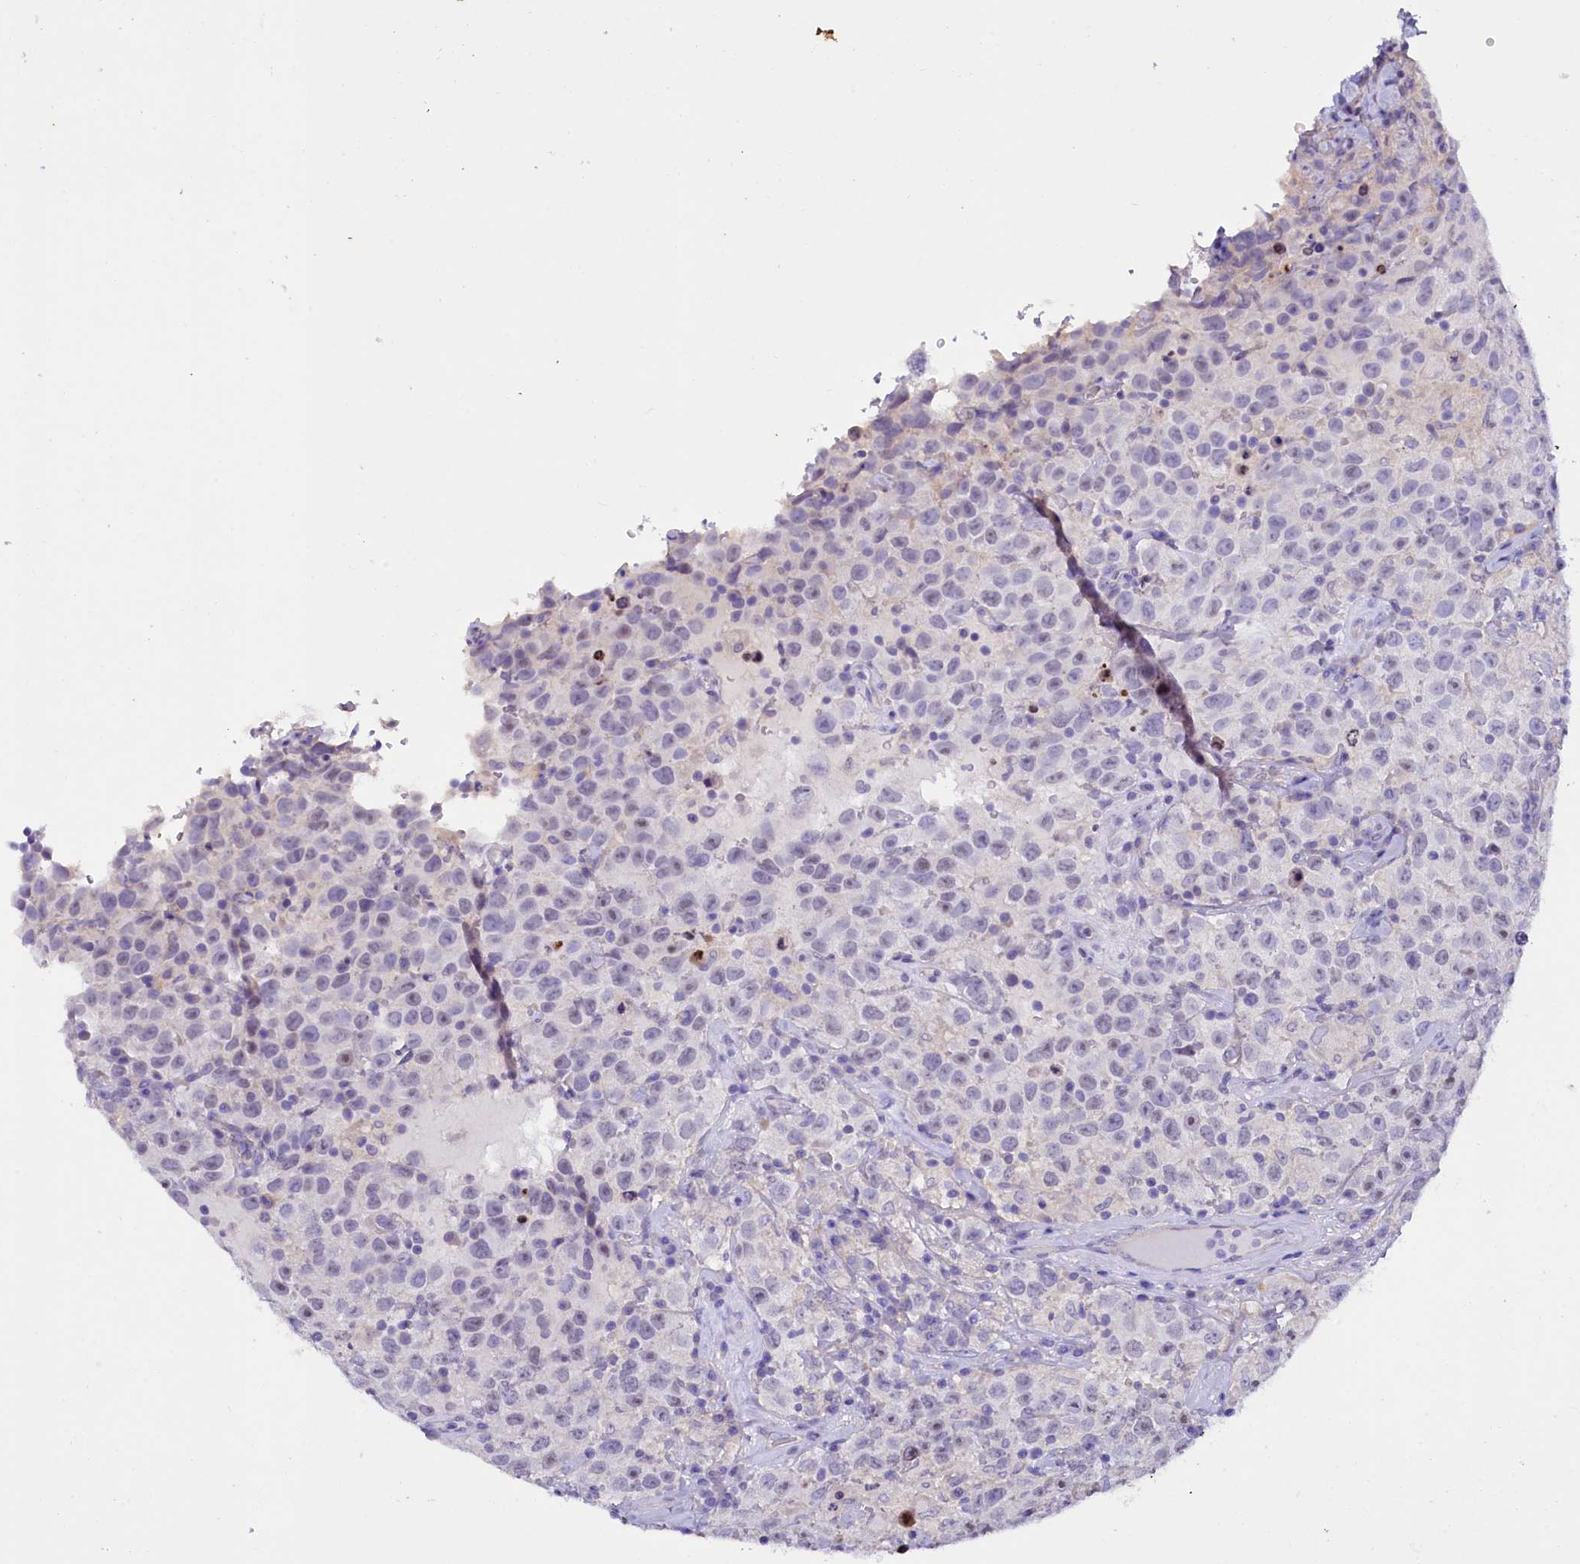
{"staining": {"intensity": "negative", "quantity": "none", "location": "none"}, "tissue": "testis cancer", "cell_type": "Tumor cells", "image_type": "cancer", "snomed": [{"axis": "morphology", "description": "Seminoma, NOS"}, {"axis": "topography", "description": "Testis"}], "caption": "High power microscopy histopathology image of an IHC histopathology image of seminoma (testis), revealing no significant positivity in tumor cells.", "gene": "FAAP20", "patient": {"sex": "male", "age": 41}}